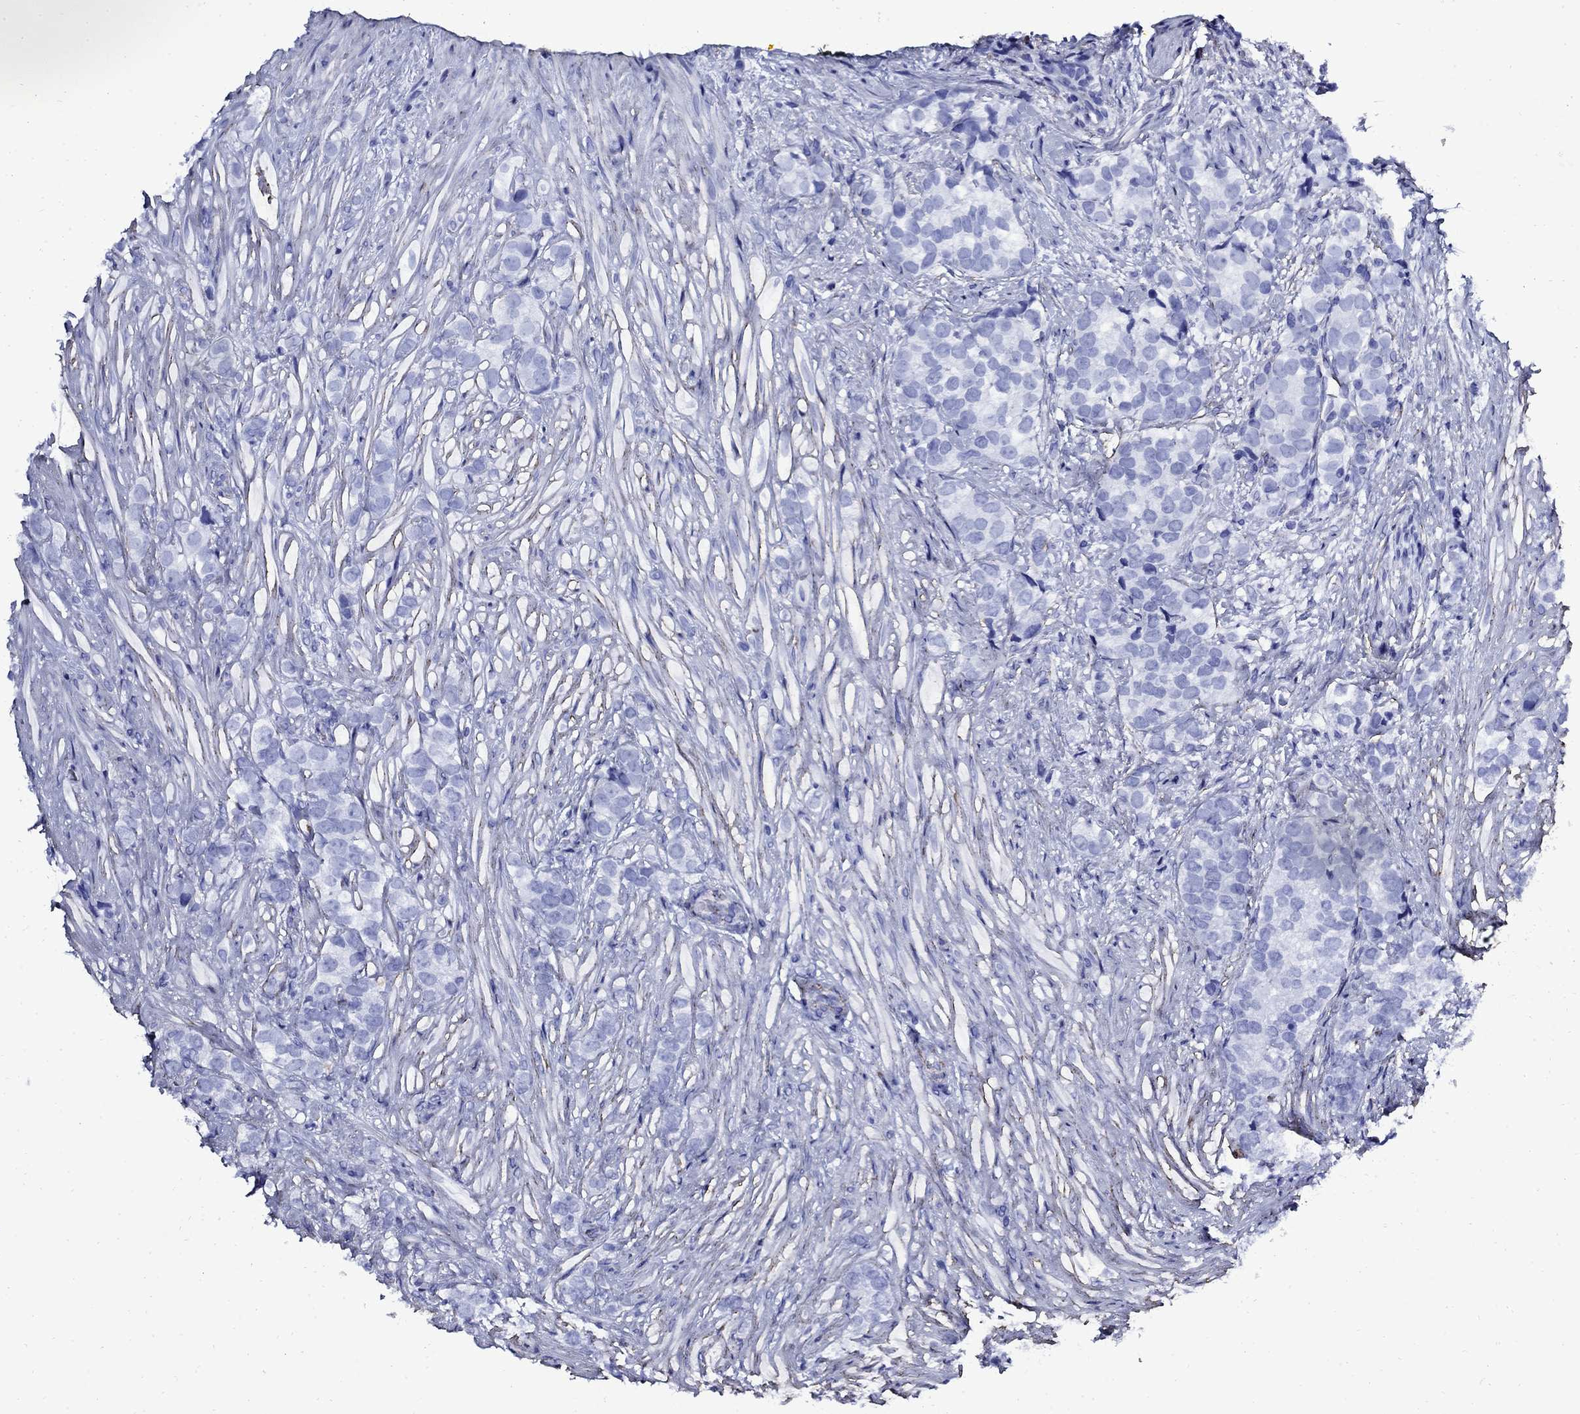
{"staining": {"intensity": "negative", "quantity": "none", "location": "none"}, "tissue": "prostate cancer", "cell_type": "Tumor cells", "image_type": "cancer", "snomed": [{"axis": "morphology", "description": "Adenocarcinoma, NOS"}, {"axis": "topography", "description": "Prostate and seminal vesicle, NOS"}], "caption": "Immunohistochemistry micrograph of prostate cancer (adenocarcinoma) stained for a protein (brown), which demonstrates no staining in tumor cells.", "gene": "VTN", "patient": {"sex": "male", "age": 63}}